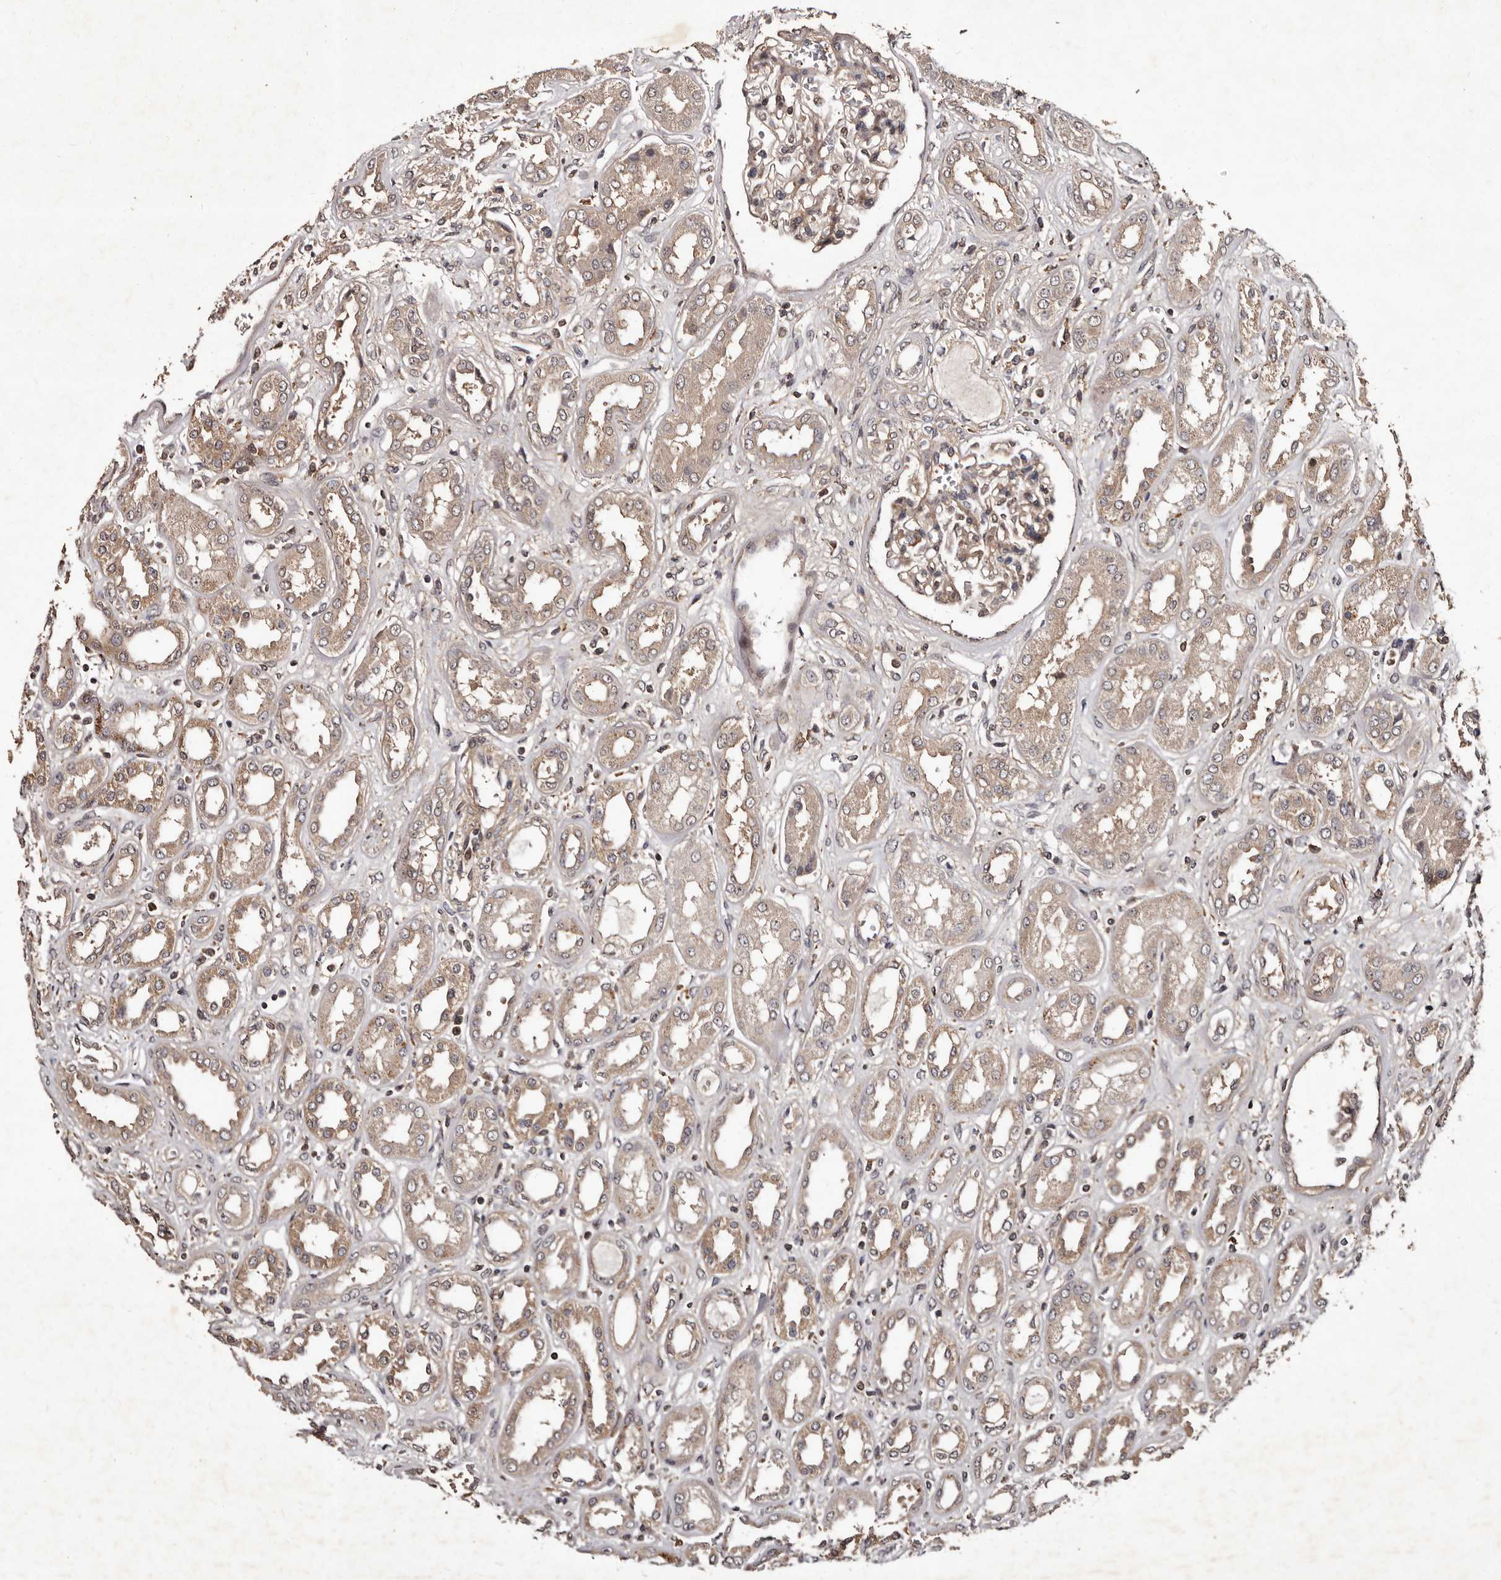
{"staining": {"intensity": "moderate", "quantity": "25%-75%", "location": "cytoplasmic/membranous"}, "tissue": "kidney", "cell_type": "Cells in glomeruli", "image_type": "normal", "snomed": [{"axis": "morphology", "description": "Normal tissue, NOS"}, {"axis": "topography", "description": "Kidney"}], "caption": "This histopathology image exhibits immunohistochemistry staining of benign kidney, with medium moderate cytoplasmic/membranous positivity in approximately 25%-75% of cells in glomeruli.", "gene": "MKRN3", "patient": {"sex": "male", "age": 59}}